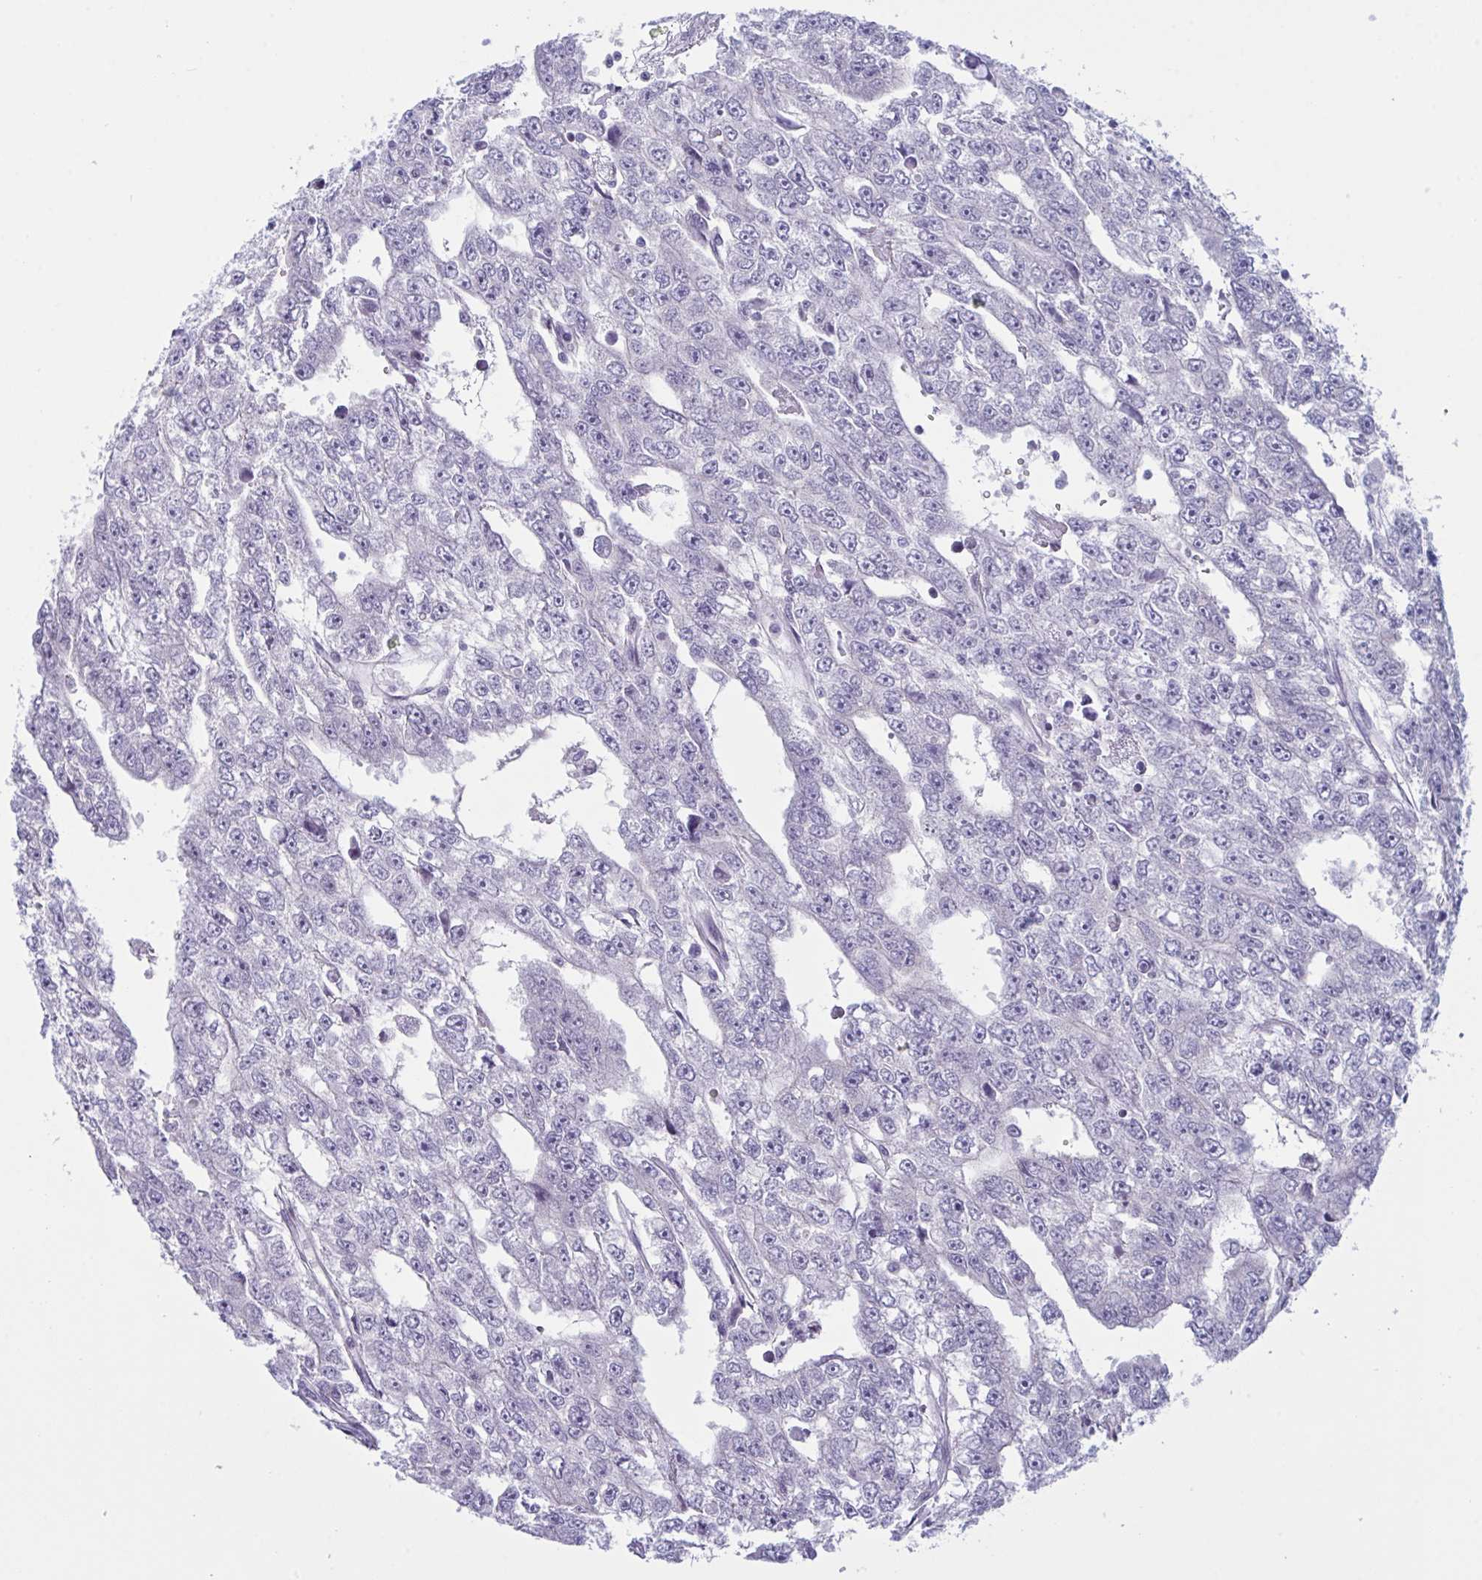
{"staining": {"intensity": "negative", "quantity": "none", "location": "none"}, "tissue": "testis cancer", "cell_type": "Tumor cells", "image_type": "cancer", "snomed": [{"axis": "morphology", "description": "Carcinoma, Embryonal, NOS"}, {"axis": "topography", "description": "Testis"}], "caption": "Immunohistochemical staining of human testis cancer shows no significant expression in tumor cells.", "gene": "NAA30", "patient": {"sex": "male", "age": 20}}